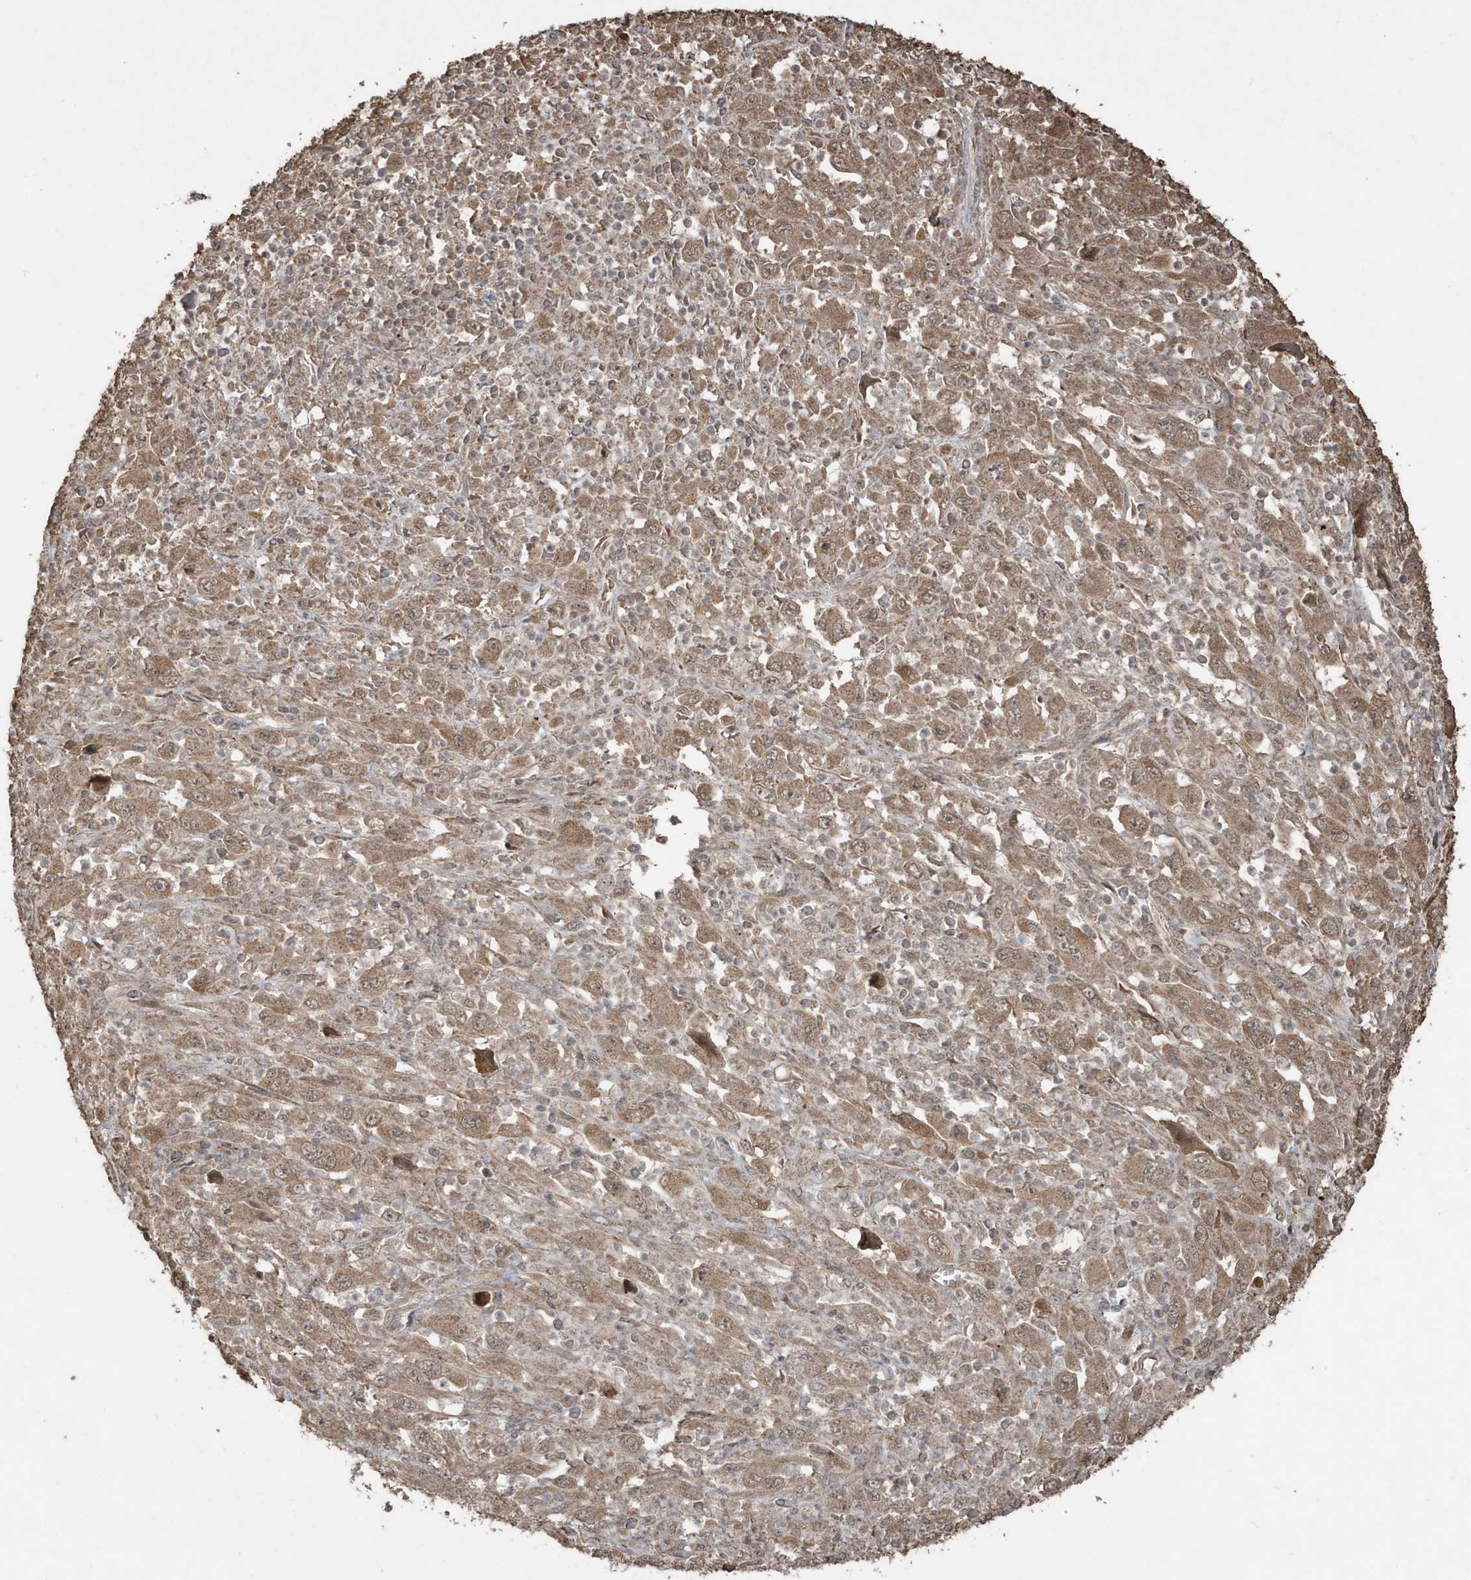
{"staining": {"intensity": "moderate", "quantity": ">75%", "location": "cytoplasmic/membranous"}, "tissue": "melanoma", "cell_type": "Tumor cells", "image_type": "cancer", "snomed": [{"axis": "morphology", "description": "Malignant melanoma, Metastatic site"}, {"axis": "topography", "description": "Skin"}], "caption": "This is a histology image of immunohistochemistry (IHC) staining of malignant melanoma (metastatic site), which shows moderate positivity in the cytoplasmic/membranous of tumor cells.", "gene": "PAXBP1", "patient": {"sex": "female", "age": 56}}